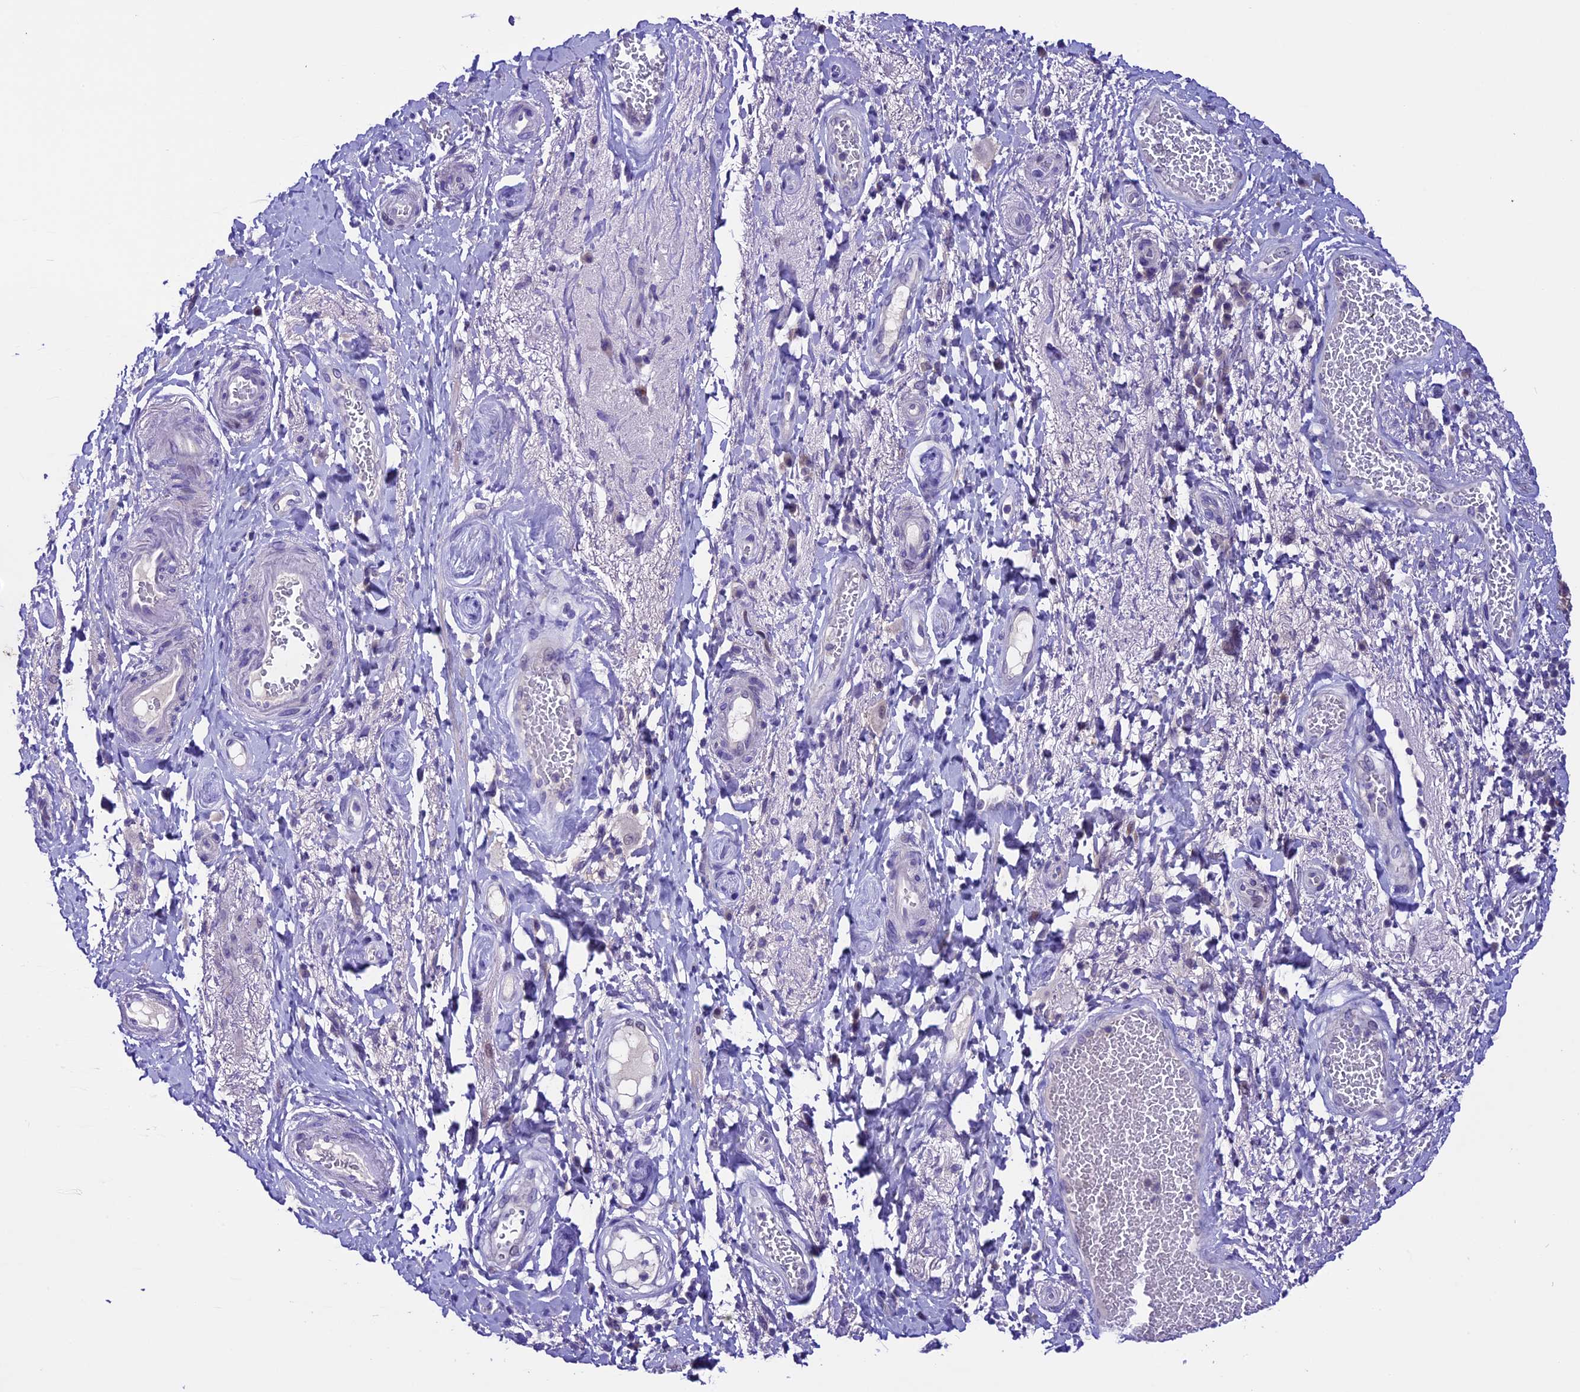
{"staining": {"intensity": "moderate", "quantity": "<25%", "location": "cytoplasmic/membranous"}, "tissue": "skin", "cell_type": "Epidermal cells", "image_type": "normal", "snomed": [{"axis": "morphology", "description": "Normal tissue, NOS"}, {"axis": "topography", "description": "Anal"}], "caption": "This image demonstrates immunohistochemistry (IHC) staining of benign skin, with low moderate cytoplasmic/membranous positivity in about <25% of epidermal cells.", "gene": "XKR7", "patient": {"sex": "male", "age": 69}}